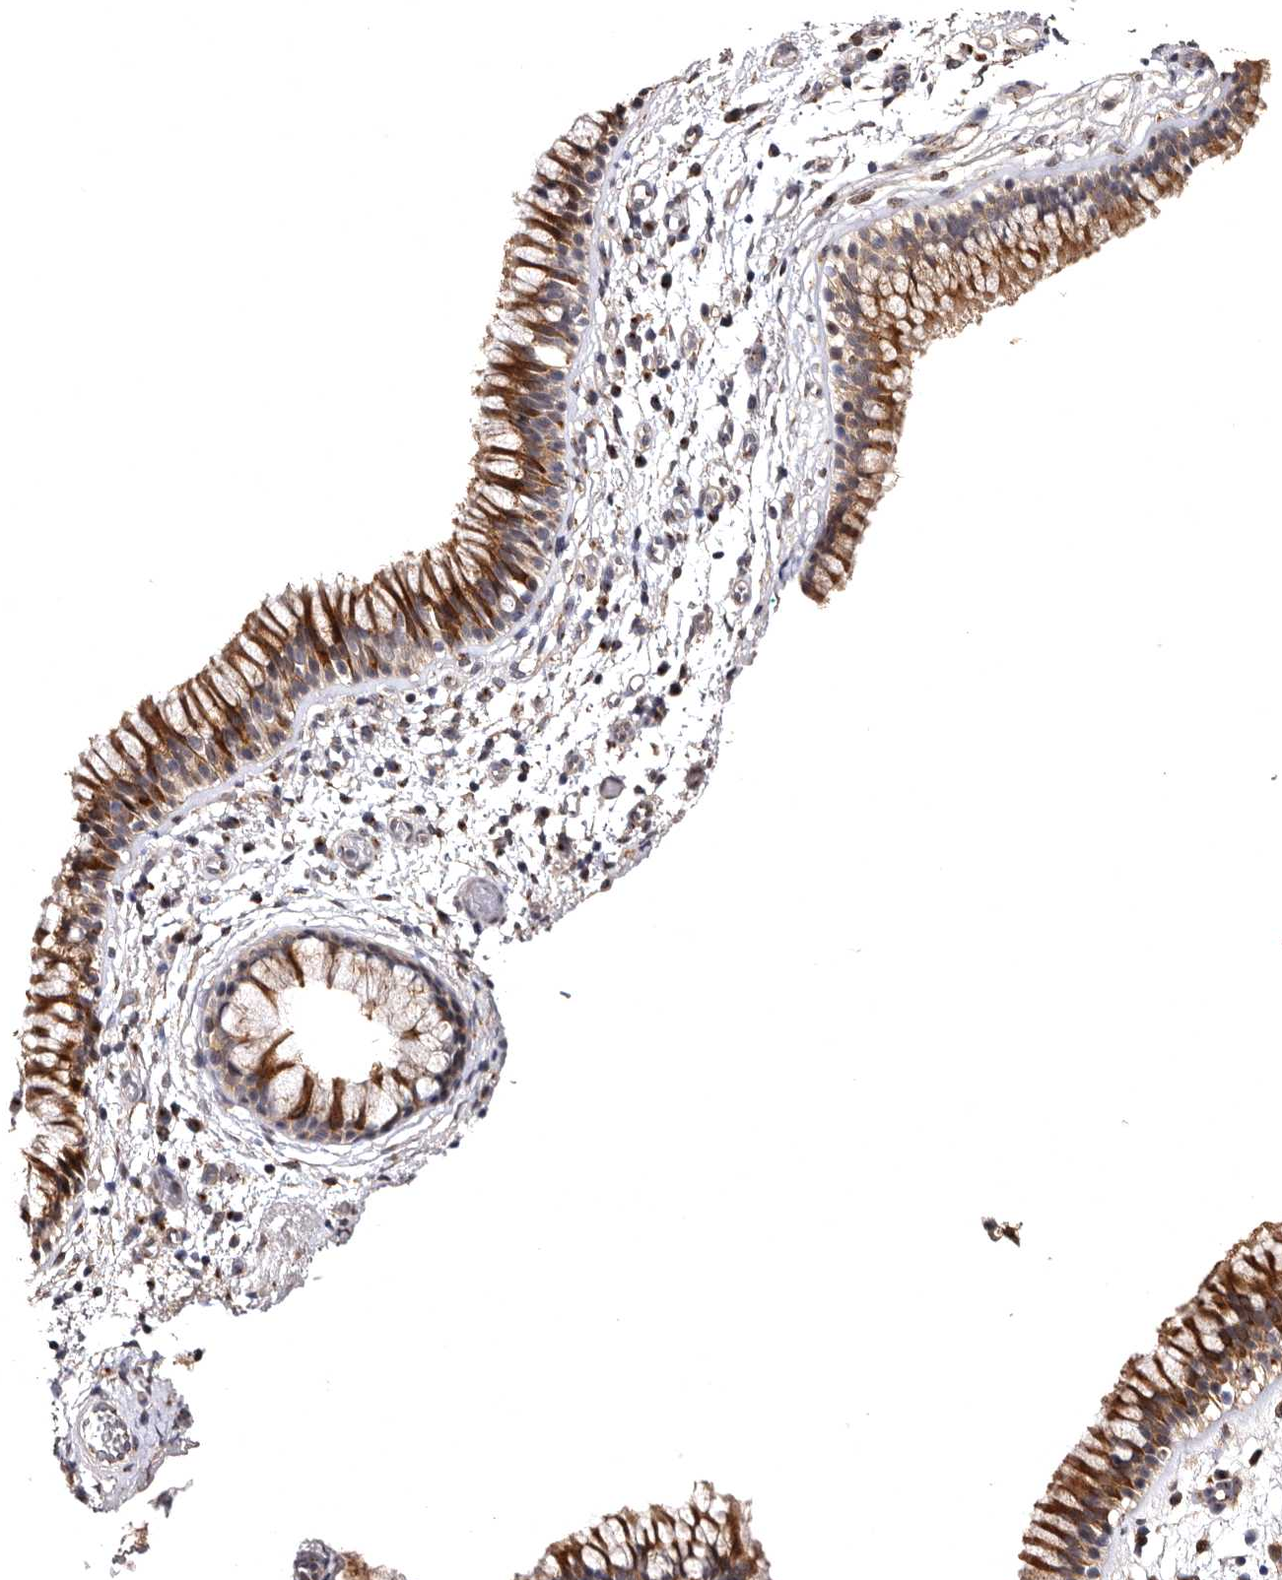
{"staining": {"intensity": "strong", "quantity": ">75%", "location": "cytoplasmic/membranous"}, "tissue": "nasopharynx", "cell_type": "Respiratory epithelial cells", "image_type": "normal", "snomed": [{"axis": "morphology", "description": "Normal tissue, NOS"}, {"axis": "morphology", "description": "Inflammation, NOS"}, {"axis": "topography", "description": "Nasopharynx"}], "caption": "This image displays IHC staining of unremarkable human nasopharynx, with high strong cytoplasmic/membranous staining in approximately >75% of respiratory epithelial cells.", "gene": "FAM91A1", "patient": {"sex": "male", "age": 48}}